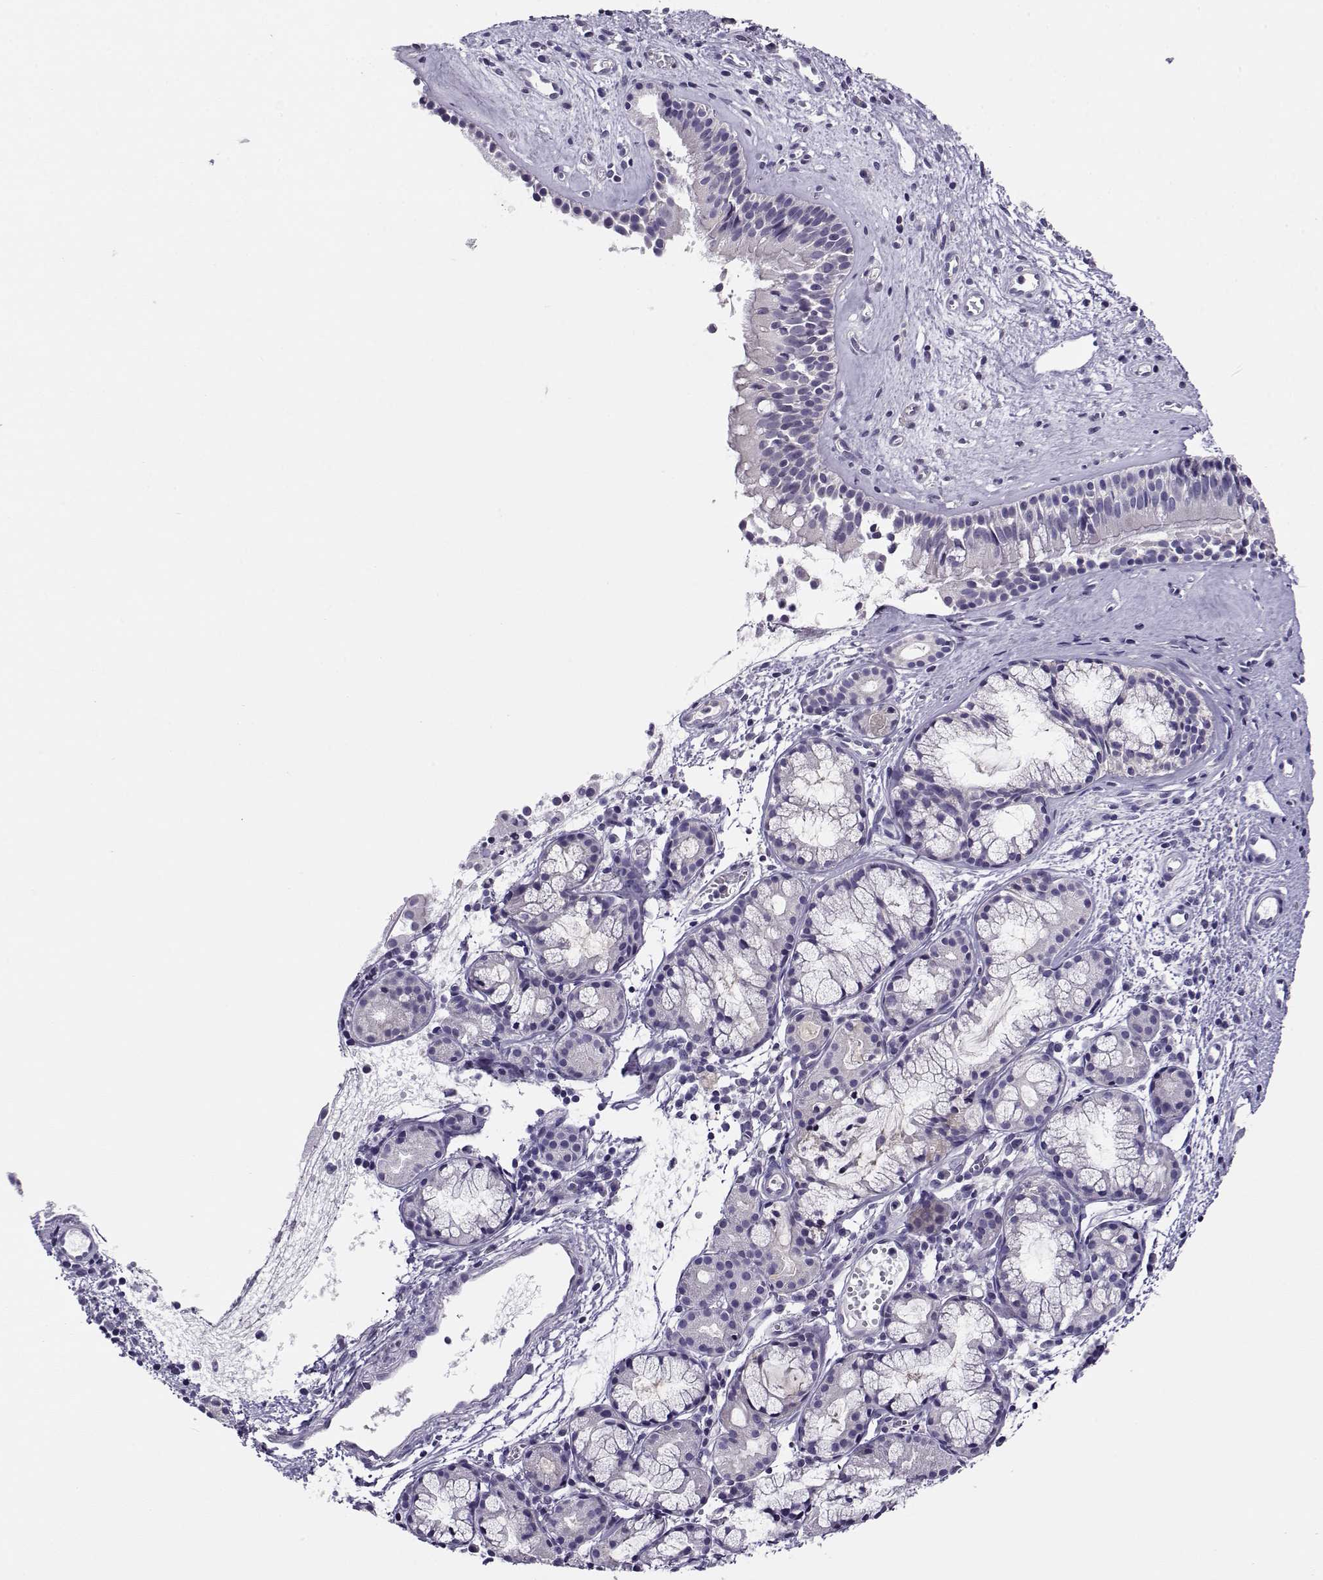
{"staining": {"intensity": "negative", "quantity": "none", "location": "none"}, "tissue": "nasopharynx", "cell_type": "Respiratory epithelial cells", "image_type": "normal", "snomed": [{"axis": "morphology", "description": "Normal tissue, NOS"}, {"axis": "topography", "description": "Nasopharynx"}], "caption": "High magnification brightfield microscopy of benign nasopharynx stained with DAB (3,3'-diaminobenzidine) (brown) and counterstained with hematoxylin (blue): respiratory epithelial cells show no significant staining.", "gene": "FEZF1", "patient": {"sex": "male", "age": 29}}